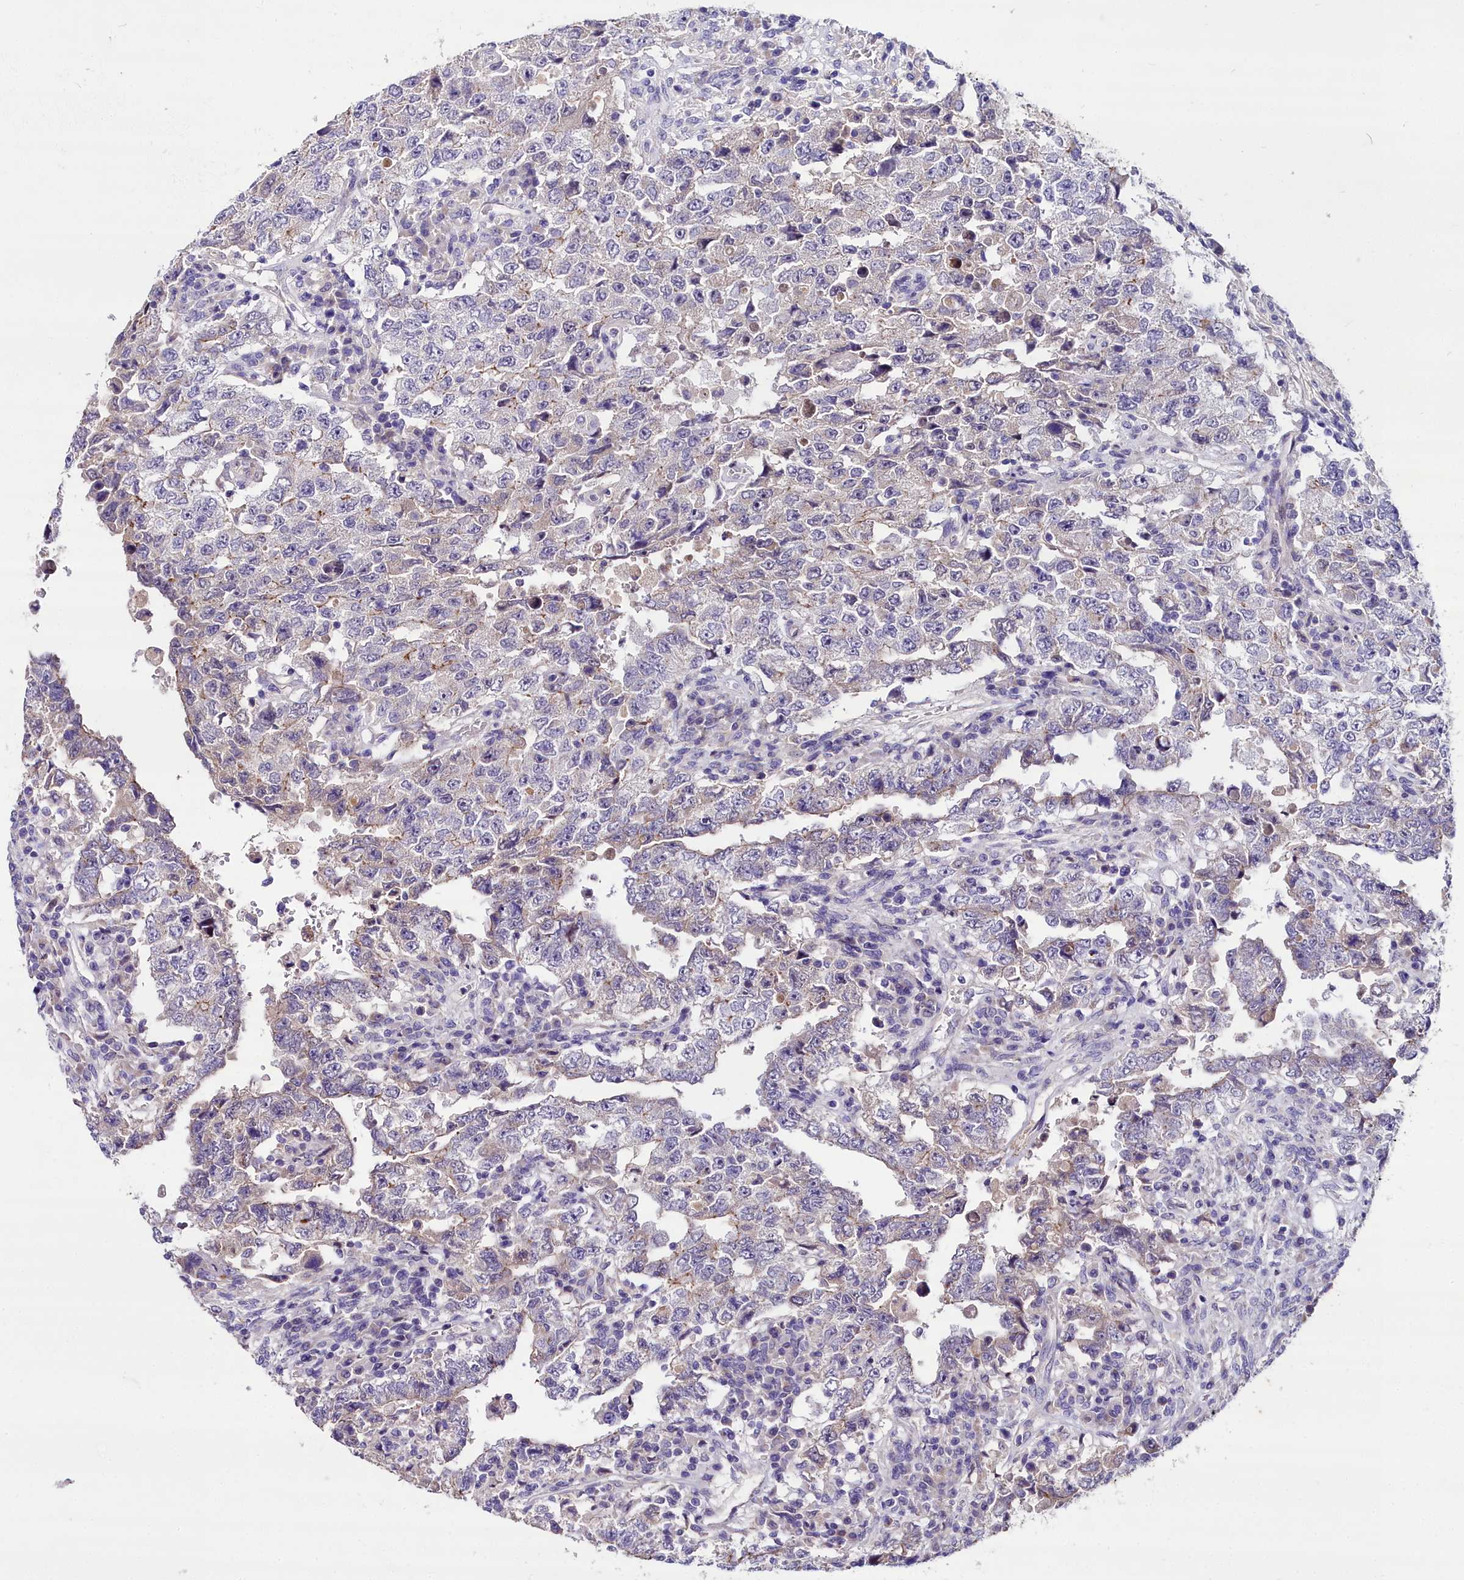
{"staining": {"intensity": "weak", "quantity": "<25%", "location": "cytoplasmic/membranous"}, "tissue": "testis cancer", "cell_type": "Tumor cells", "image_type": "cancer", "snomed": [{"axis": "morphology", "description": "Carcinoma, Embryonal, NOS"}, {"axis": "topography", "description": "Testis"}], "caption": "IHC of testis cancer (embryonal carcinoma) shows no positivity in tumor cells.", "gene": "NT5M", "patient": {"sex": "male", "age": 26}}